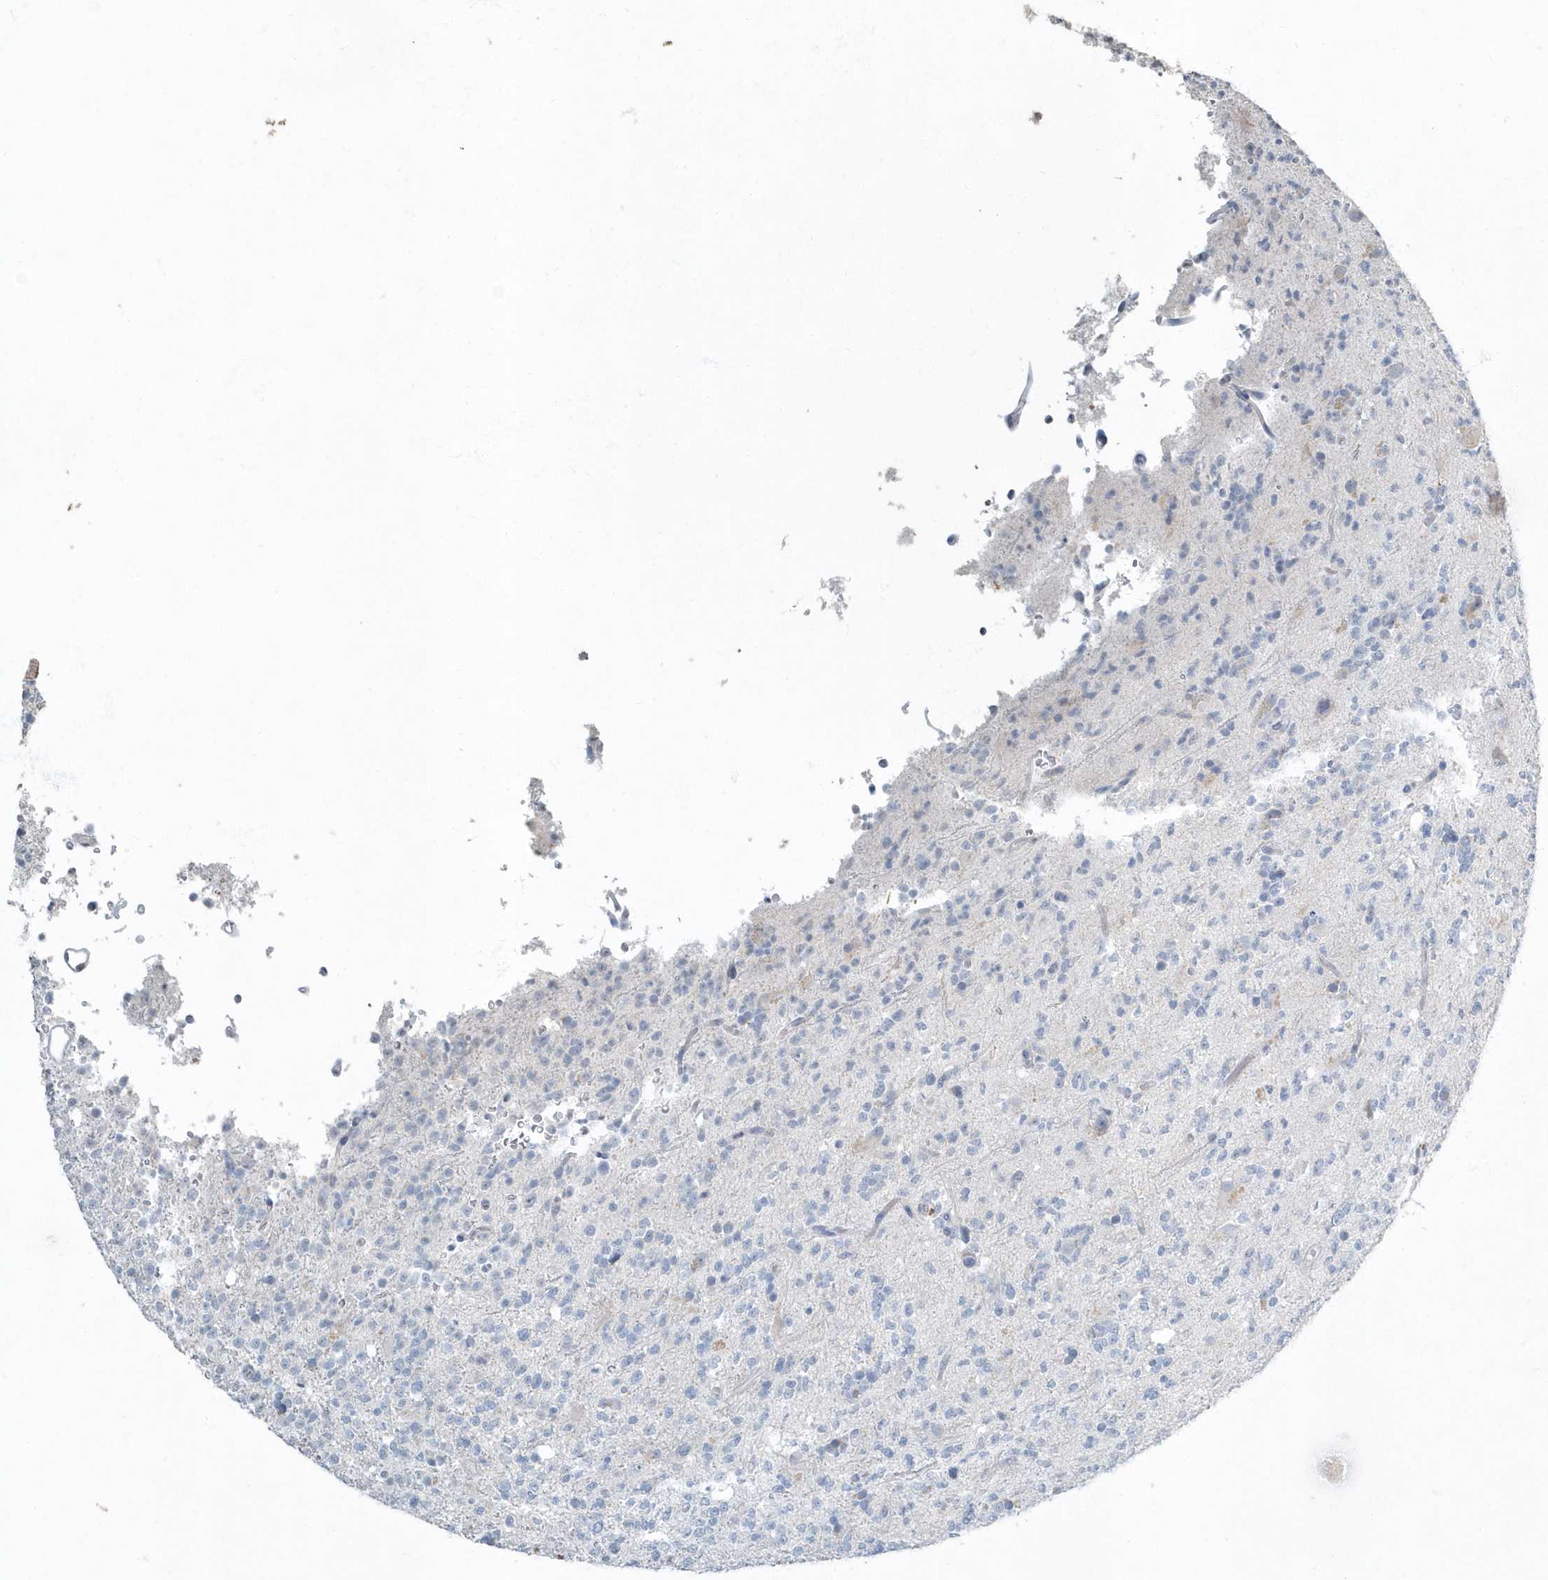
{"staining": {"intensity": "negative", "quantity": "none", "location": "none"}, "tissue": "glioma", "cell_type": "Tumor cells", "image_type": "cancer", "snomed": [{"axis": "morphology", "description": "Glioma, malignant, High grade"}, {"axis": "topography", "description": "Brain"}], "caption": "Glioma was stained to show a protein in brown. There is no significant positivity in tumor cells.", "gene": "MYOT", "patient": {"sex": "female", "age": 62}}